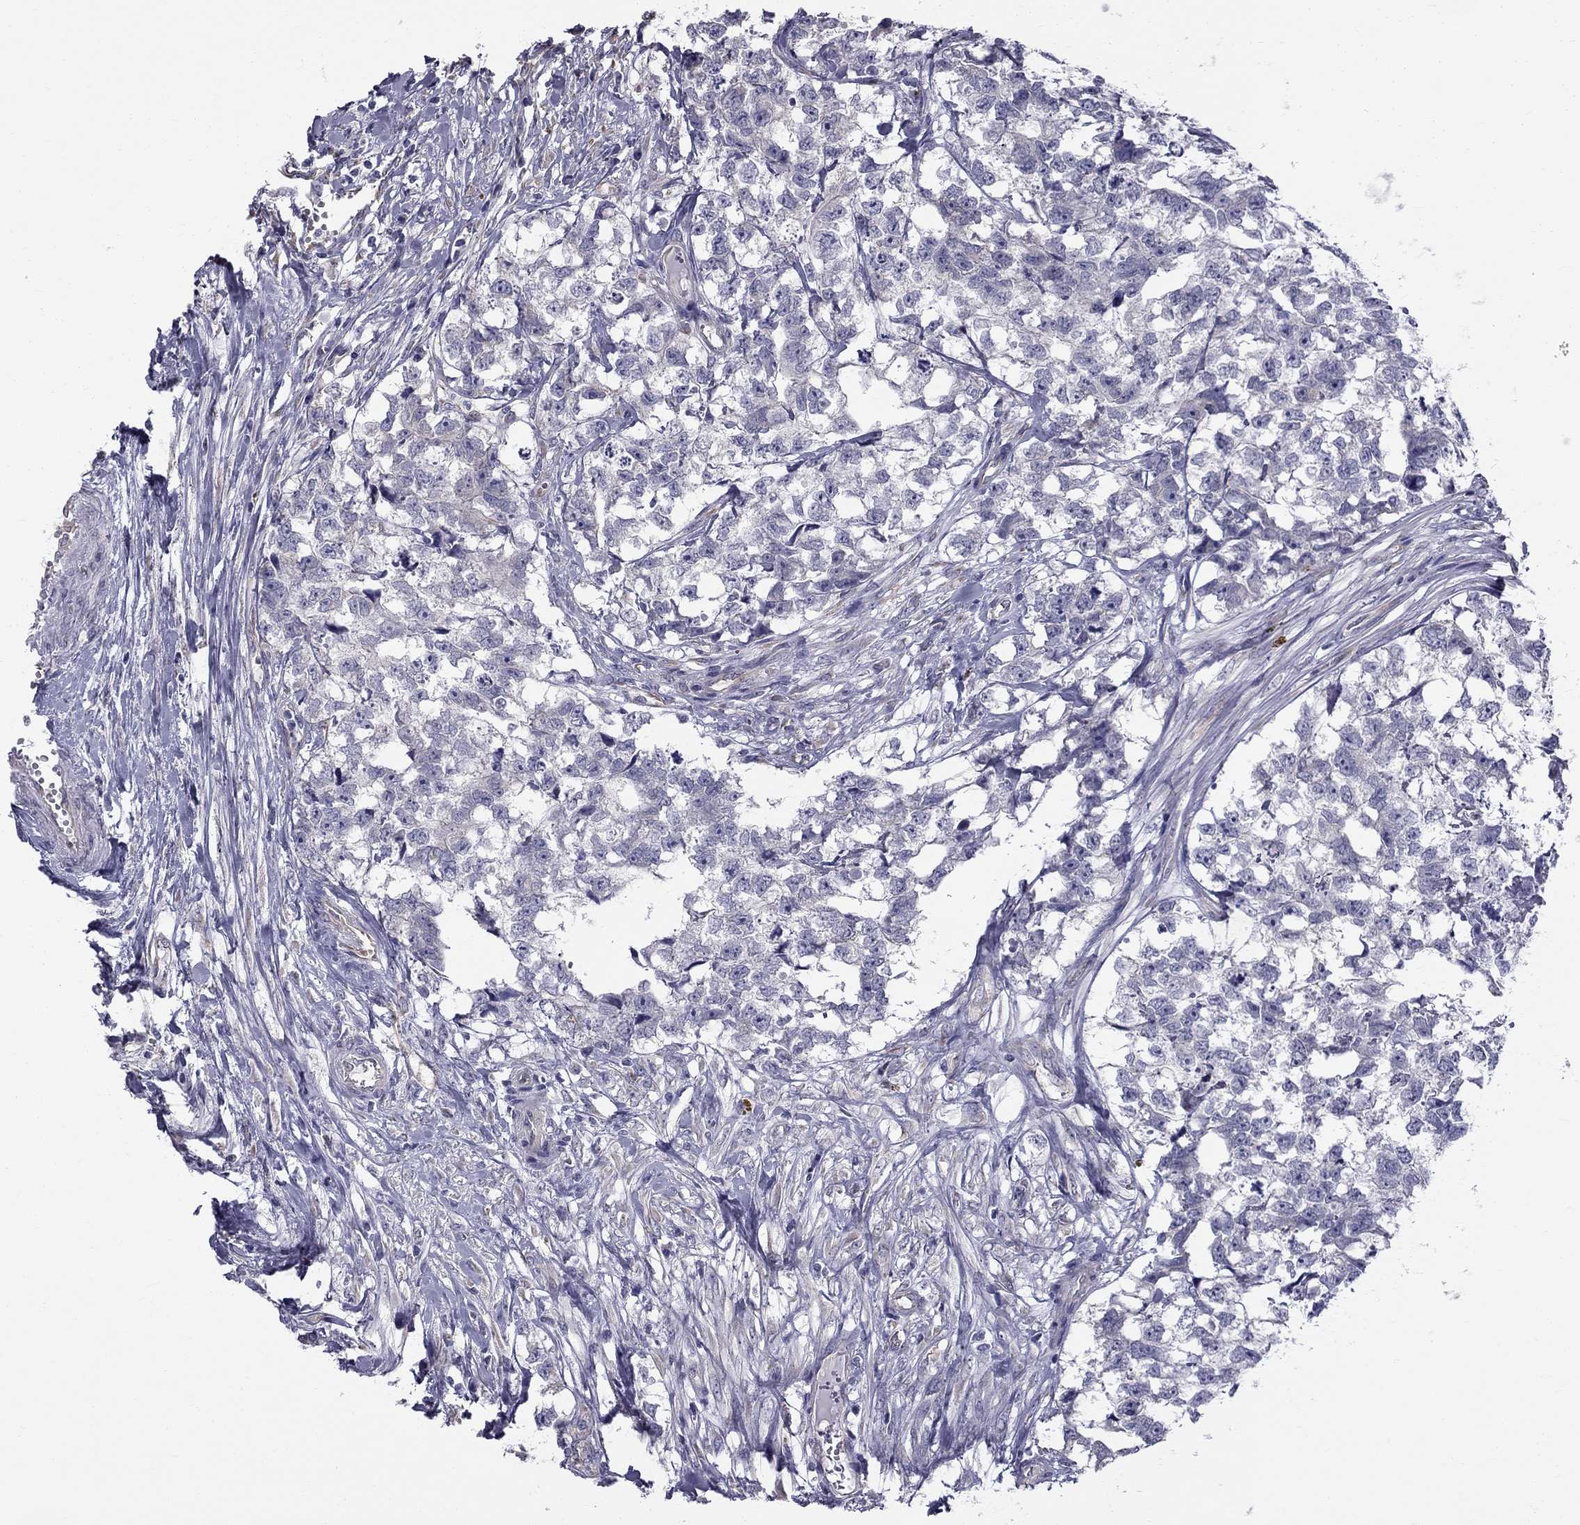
{"staining": {"intensity": "negative", "quantity": "none", "location": "none"}, "tissue": "testis cancer", "cell_type": "Tumor cells", "image_type": "cancer", "snomed": [{"axis": "morphology", "description": "Carcinoma, Embryonal, NOS"}, {"axis": "morphology", "description": "Teratoma, malignant, NOS"}, {"axis": "topography", "description": "Testis"}], "caption": "Immunohistochemistry (IHC) histopathology image of testis cancer stained for a protein (brown), which reveals no staining in tumor cells.", "gene": "CCDC40", "patient": {"sex": "male", "age": 44}}